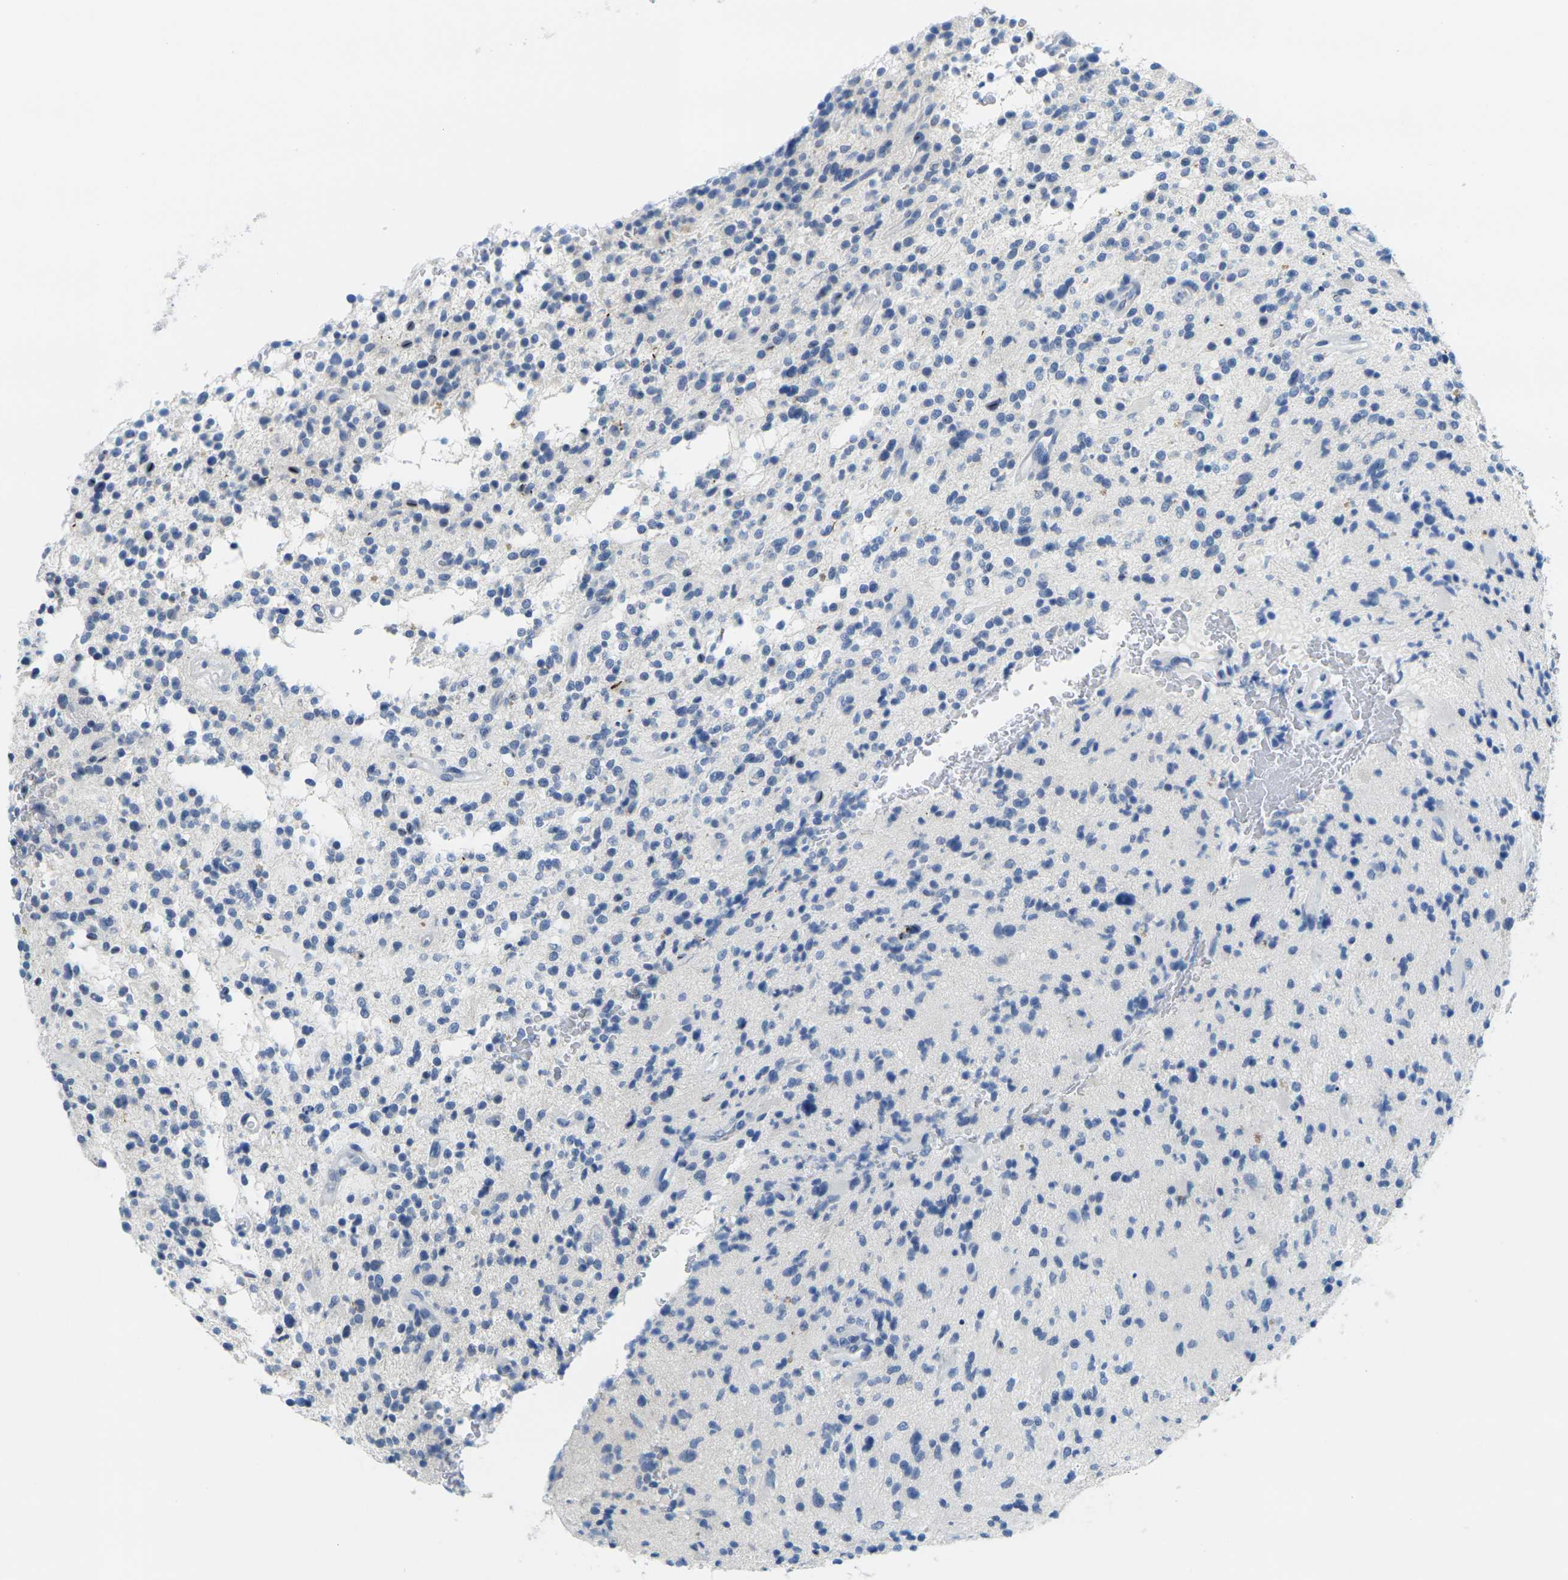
{"staining": {"intensity": "negative", "quantity": "none", "location": "none"}, "tissue": "glioma", "cell_type": "Tumor cells", "image_type": "cancer", "snomed": [{"axis": "morphology", "description": "Glioma, malignant, High grade"}, {"axis": "topography", "description": "Brain"}], "caption": "The immunohistochemistry (IHC) image has no significant positivity in tumor cells of glioma tissue.", "gene": "FAM3D", "patient": {"sex": "male", "age": 48}}